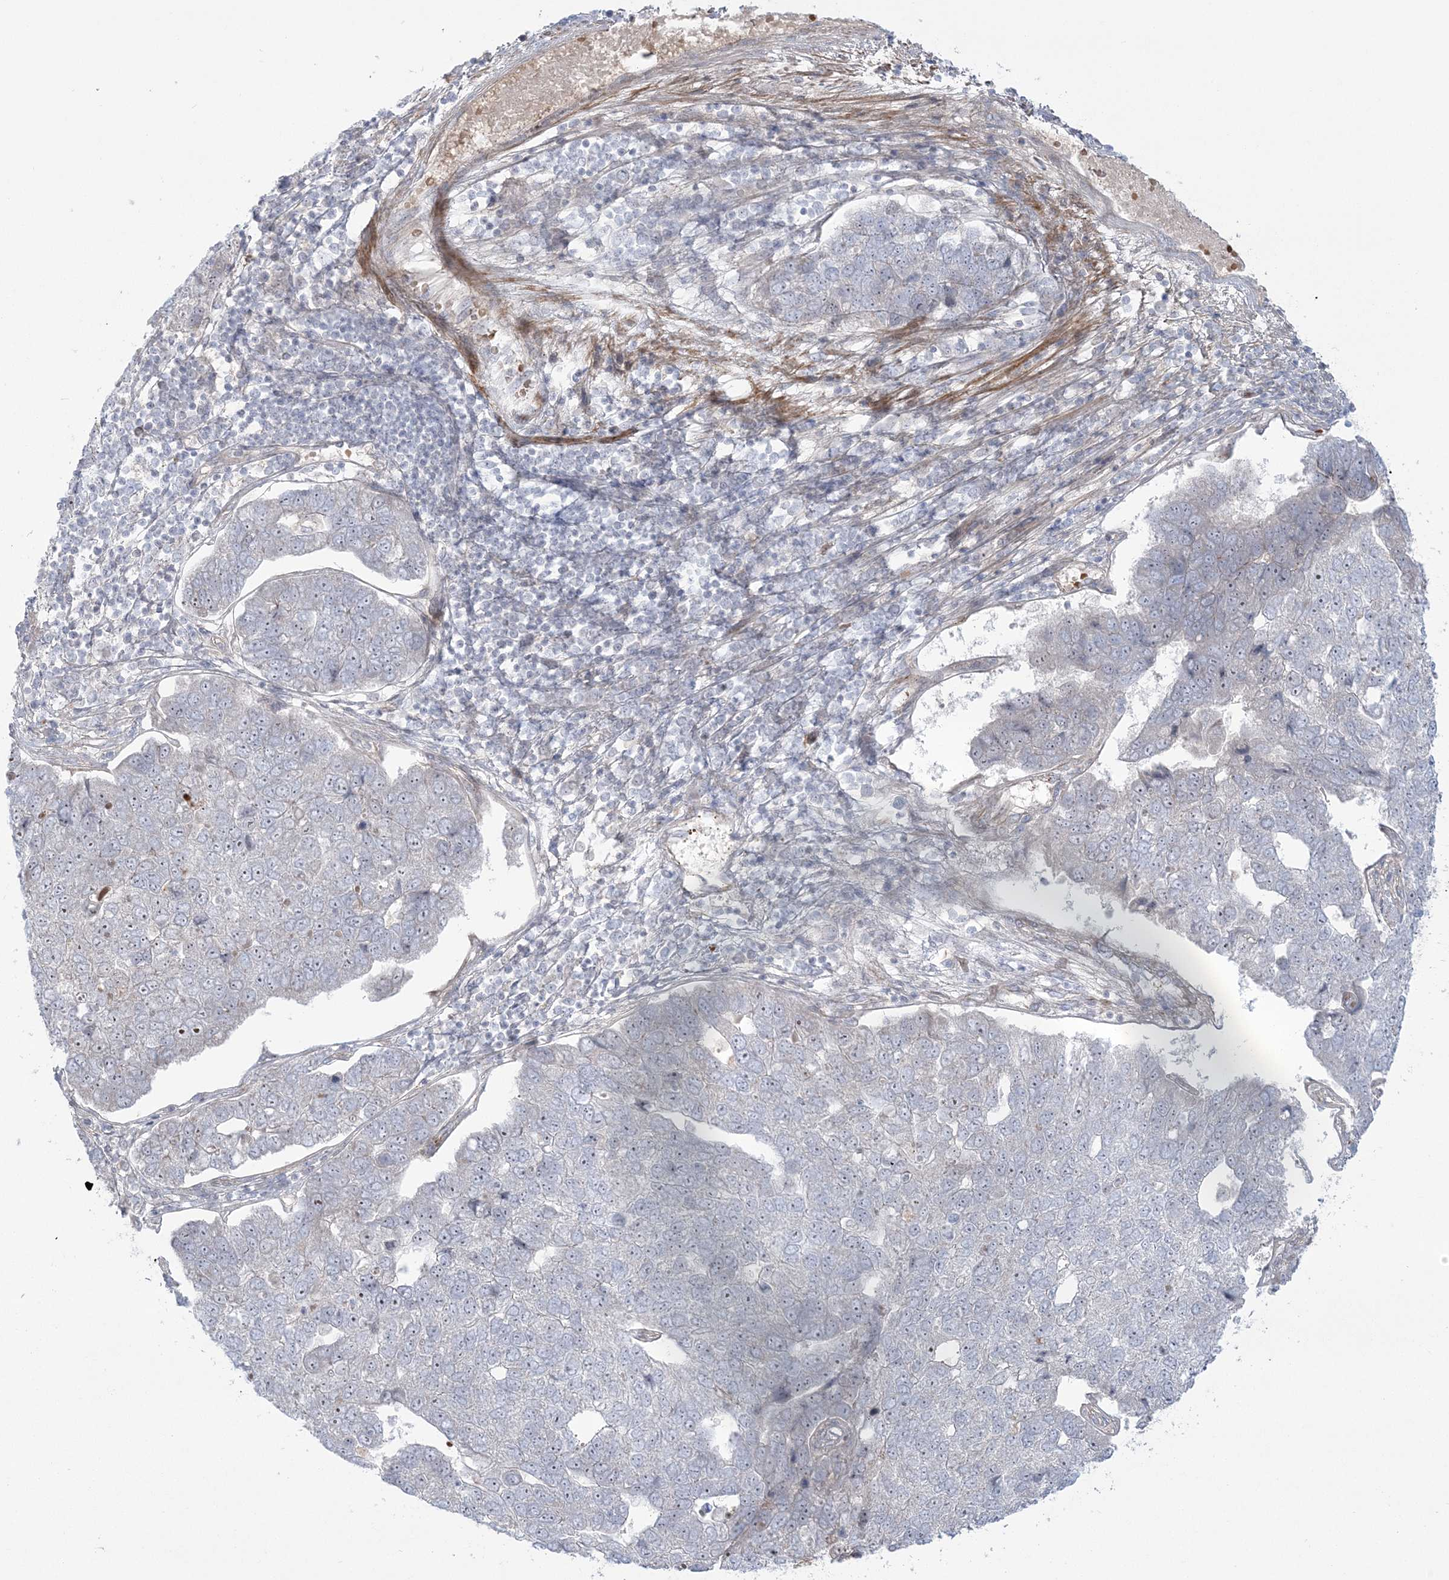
{"staining": {"intensity": "negative", "quantity": "none", "location": "none"}, "tissue": "pancreatic cancer", "cell_type": "Tumor cells", "image_type": "cancer", "snomed": [{"axis": "morphology", "description": "Adenocarcinoma, NOS"}, {"axis": "topography", "description": "Pancreas"}], "caption": "The IHC photomicrograph has no significant staining in tumor cells of pancreatic cancer tissue.", "gene": "NUDT9", "patient": {"sex": "female", "age": 61}}